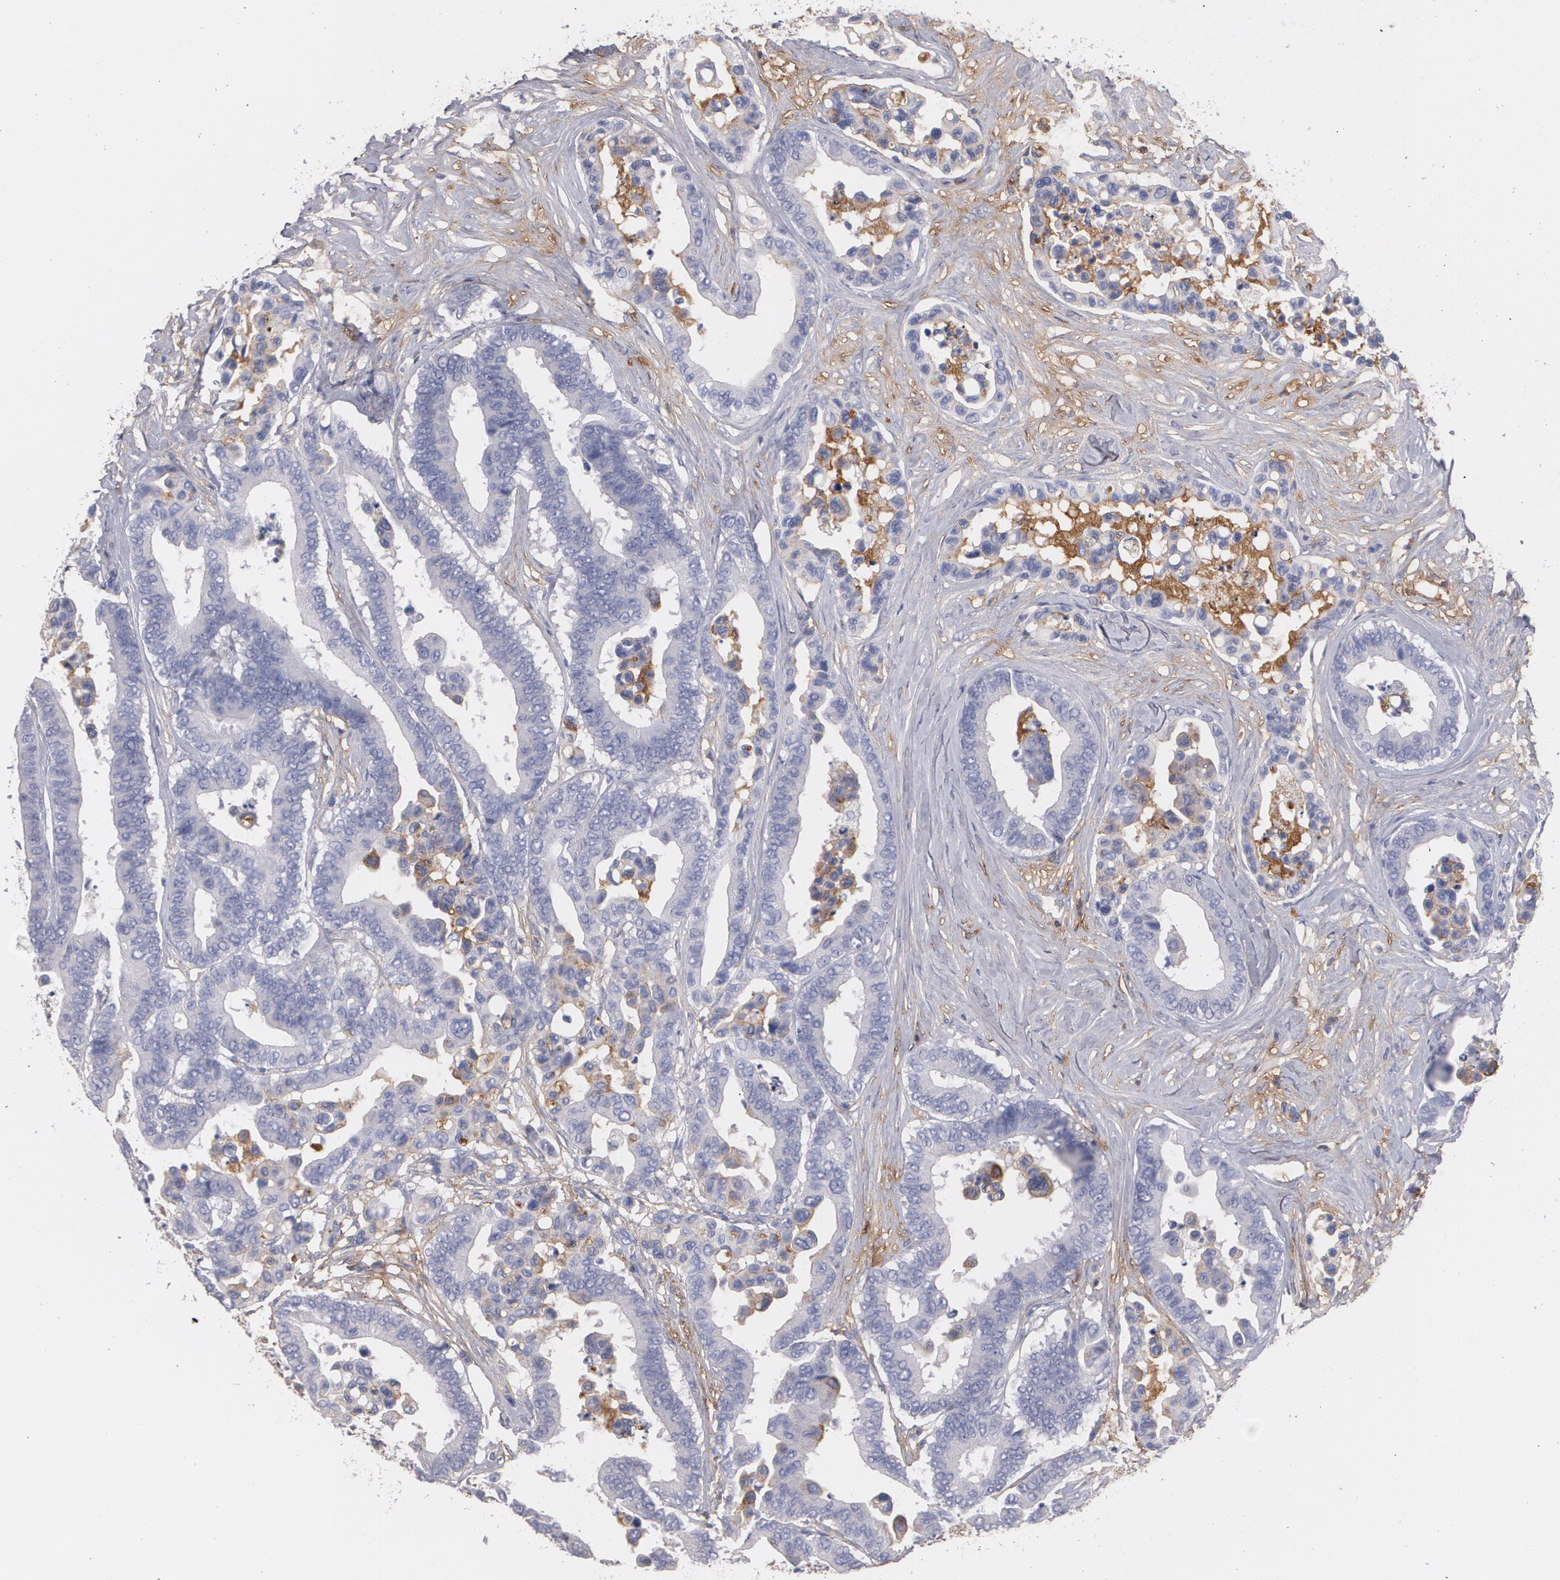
{"staining": {"intensity": "negative", "quantity": "none", "location": "none"}, "tissue": "colorectal cancer", "cell_type": "Tumor cells", "image_type": "cancer", "snomed": [{"axis": "morphology", "description": "Adenocarcinoma, NOS"}, {"axis": "topography", "description": "Colon"}], "caption": "Tumor cells show no significant protein expression in adenocarcinoma (colorectal).", "gene": "FBLN1", "patient": {"sex": "male", "age": 82}}